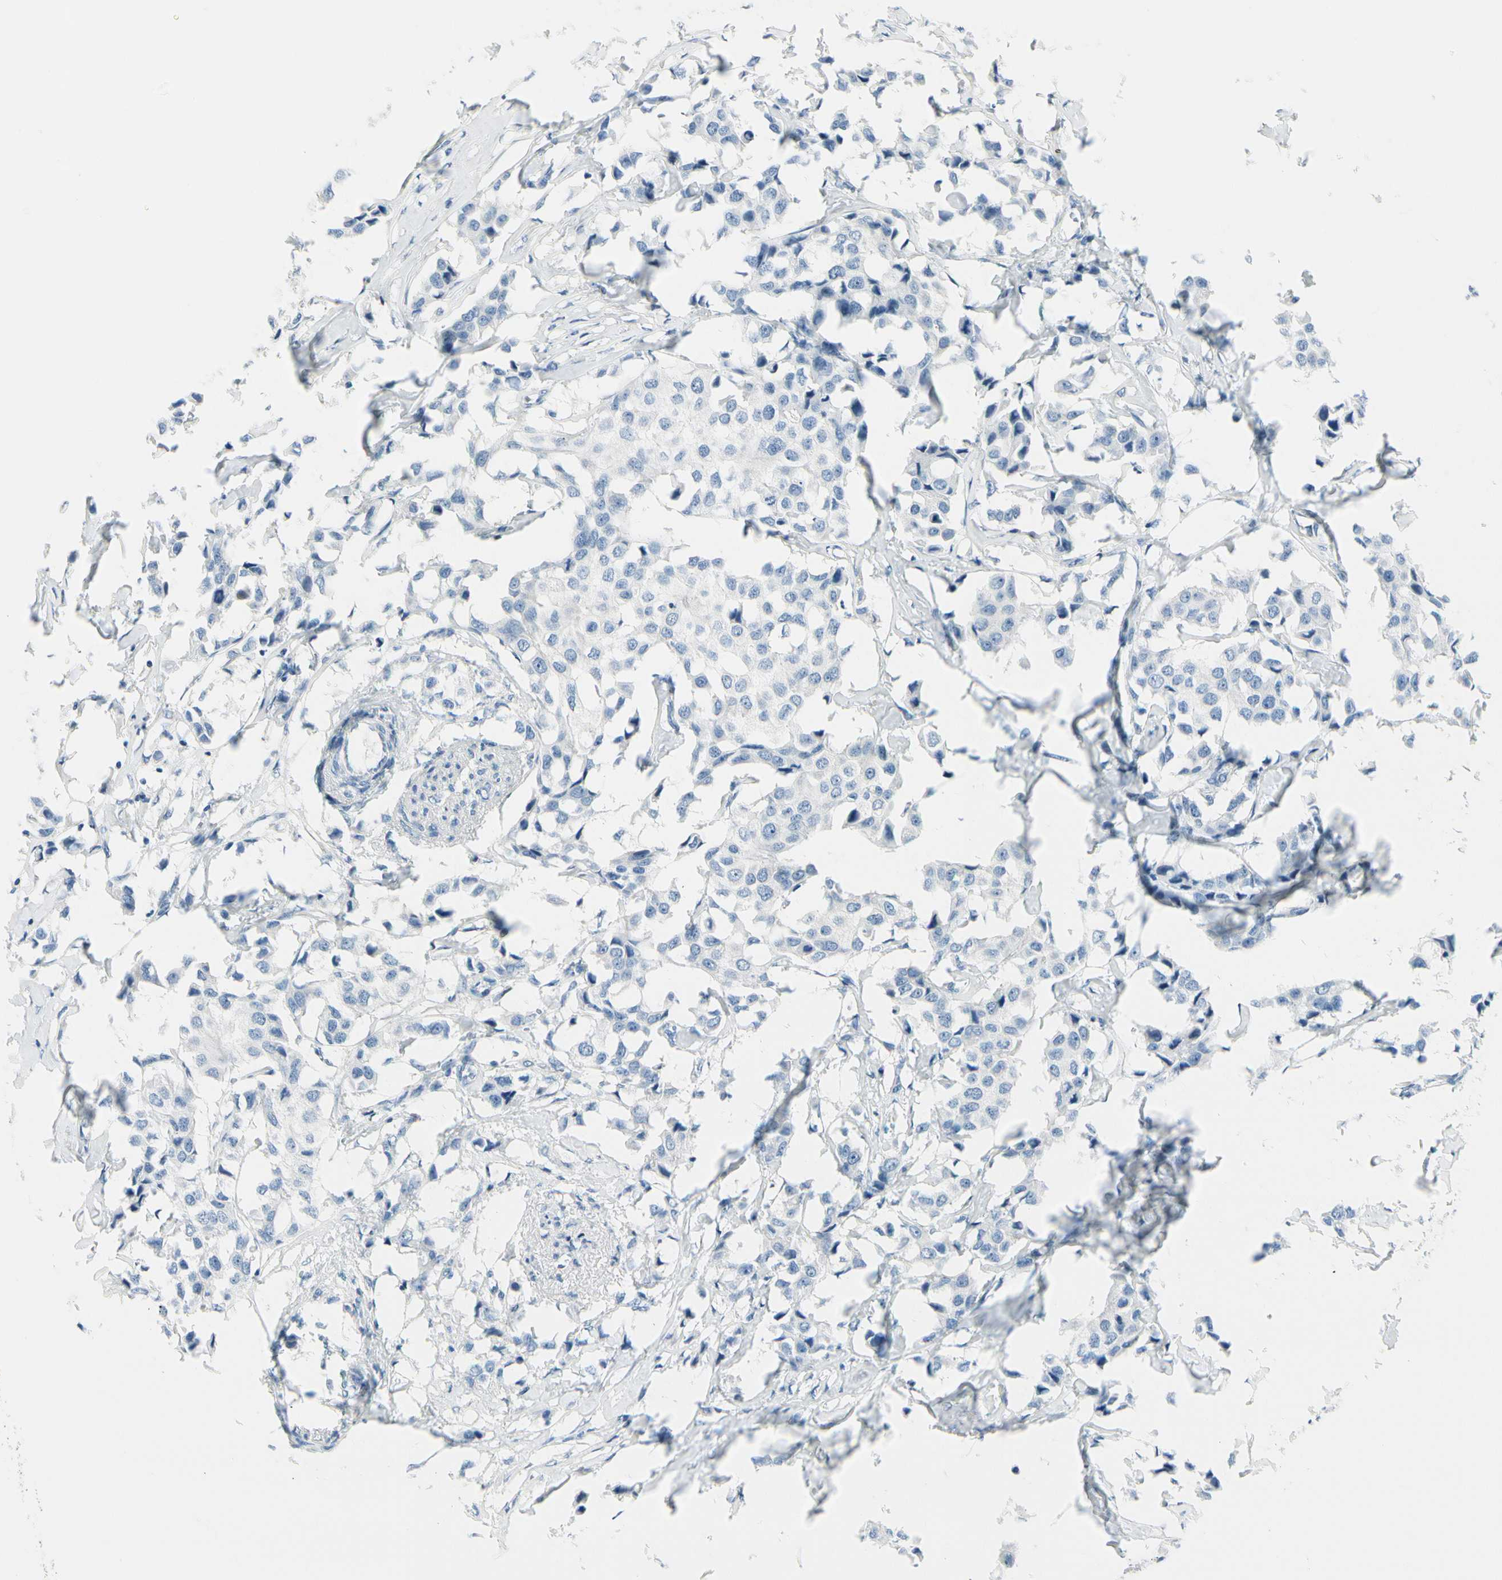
{"staining": {"intensity": "negative", "quantity": "none", "location": "none"}, "tissue": "breast cancer", "cell_type": "Tumor cells", "image_type": "cancer", "snomed": [{"axis": "morphology", "description": "Duct carcinoma"}, {"axis": "topography", "description": "Breast"}], "caption": "High power microscopy photomicrograph of an IHC image of breast cancer, revealing no significant expression in tumor cells. (Immunohistochemistry, brightfield microscopy, high magnification).", "gene": "PEBP1", "patient": {"sex": "female", "age": 80}}